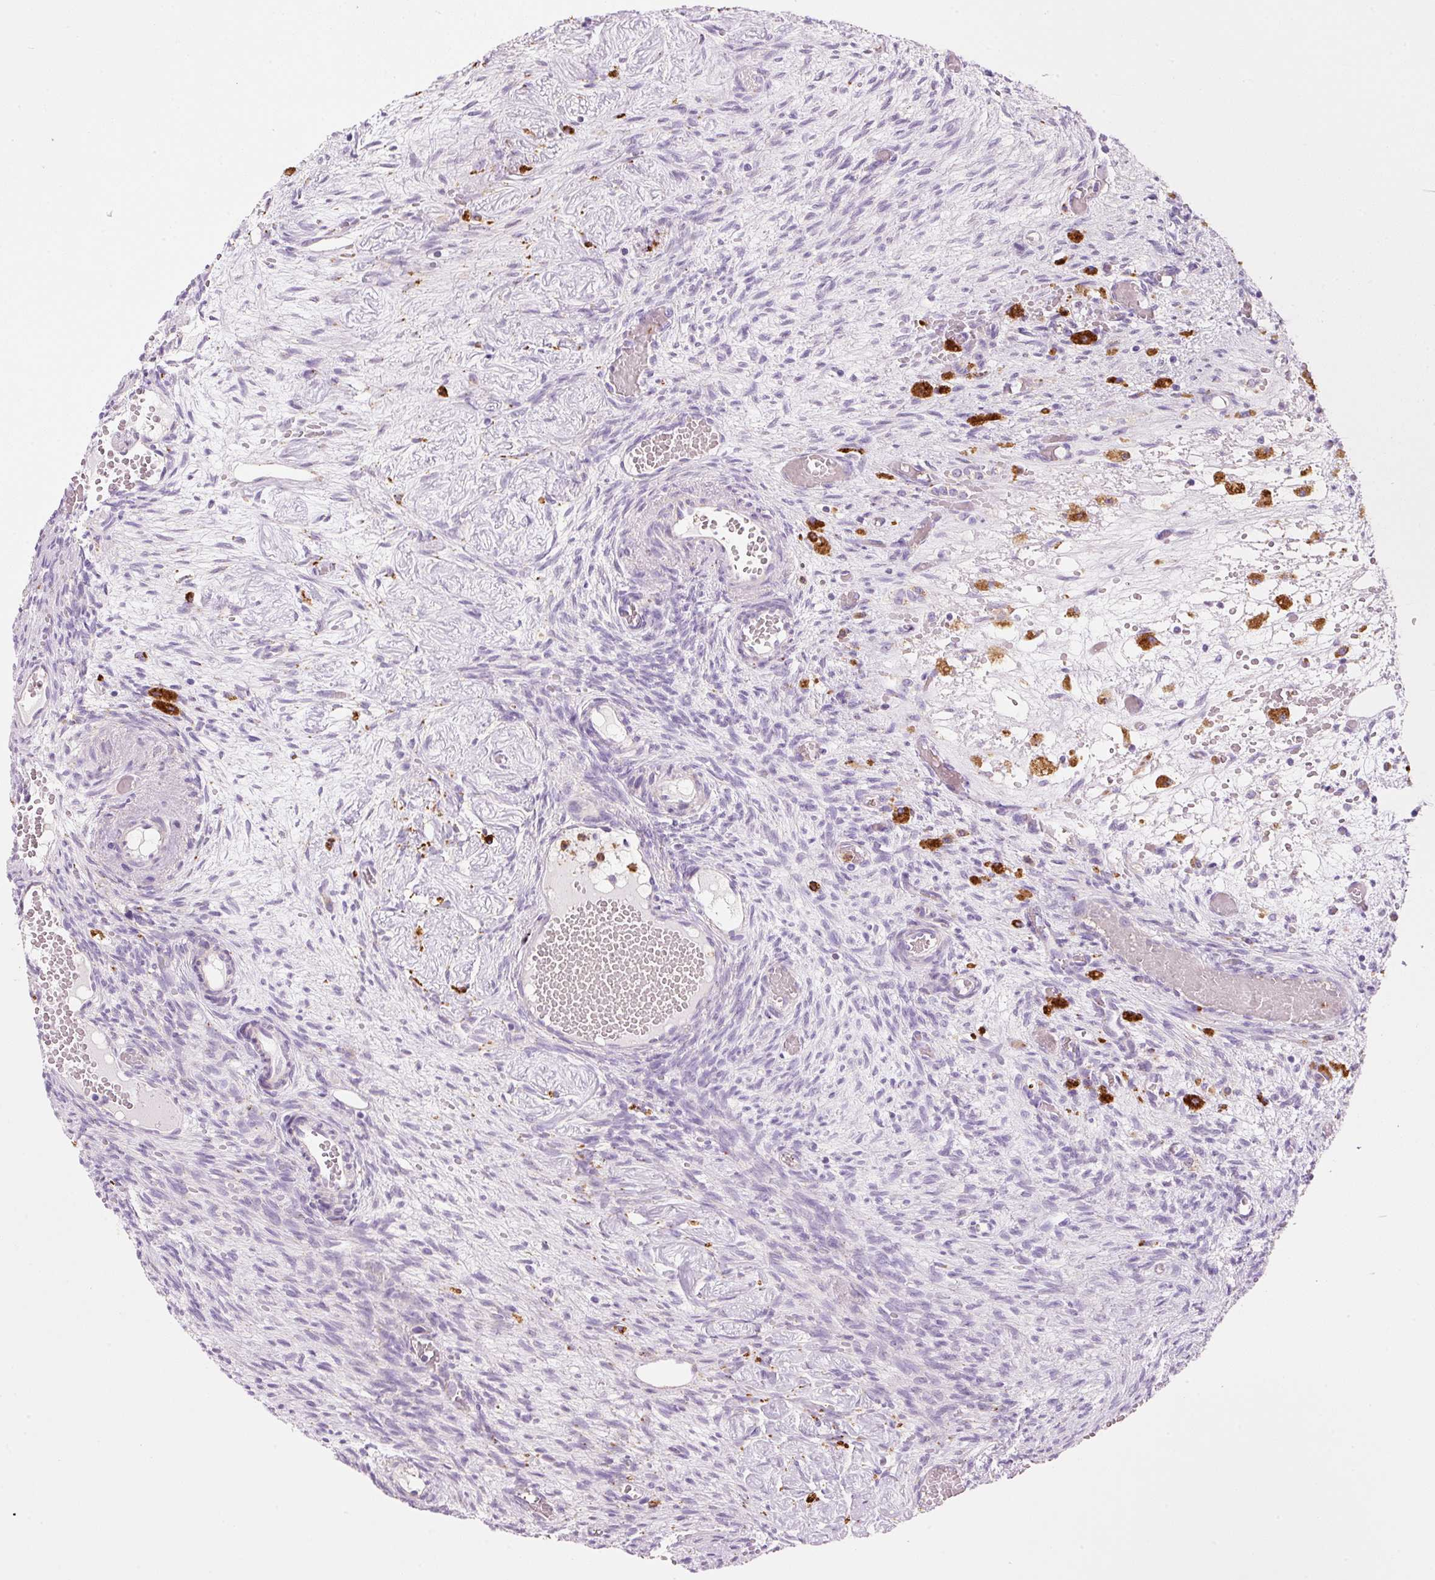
{"staining": {"intensity": "negative", "quantity": "none", "location": "none"}, "tissue": "ovary", "cell_type": "Follicle cells", "image_type": "normal", "snomed": [{"axis": "morphology", "description": "Normal tissue, NOS"}, {"axis": "topography", "description": "Ovary"}], "caption": "A high-resolution histopathology image shows immunohistochemistry (IHC) staining of unremarkable ovary, which demonstrates no significant staining in follicle cells.", "gene": "TMC8", "patient": {"sex": "female", "age": 67}}